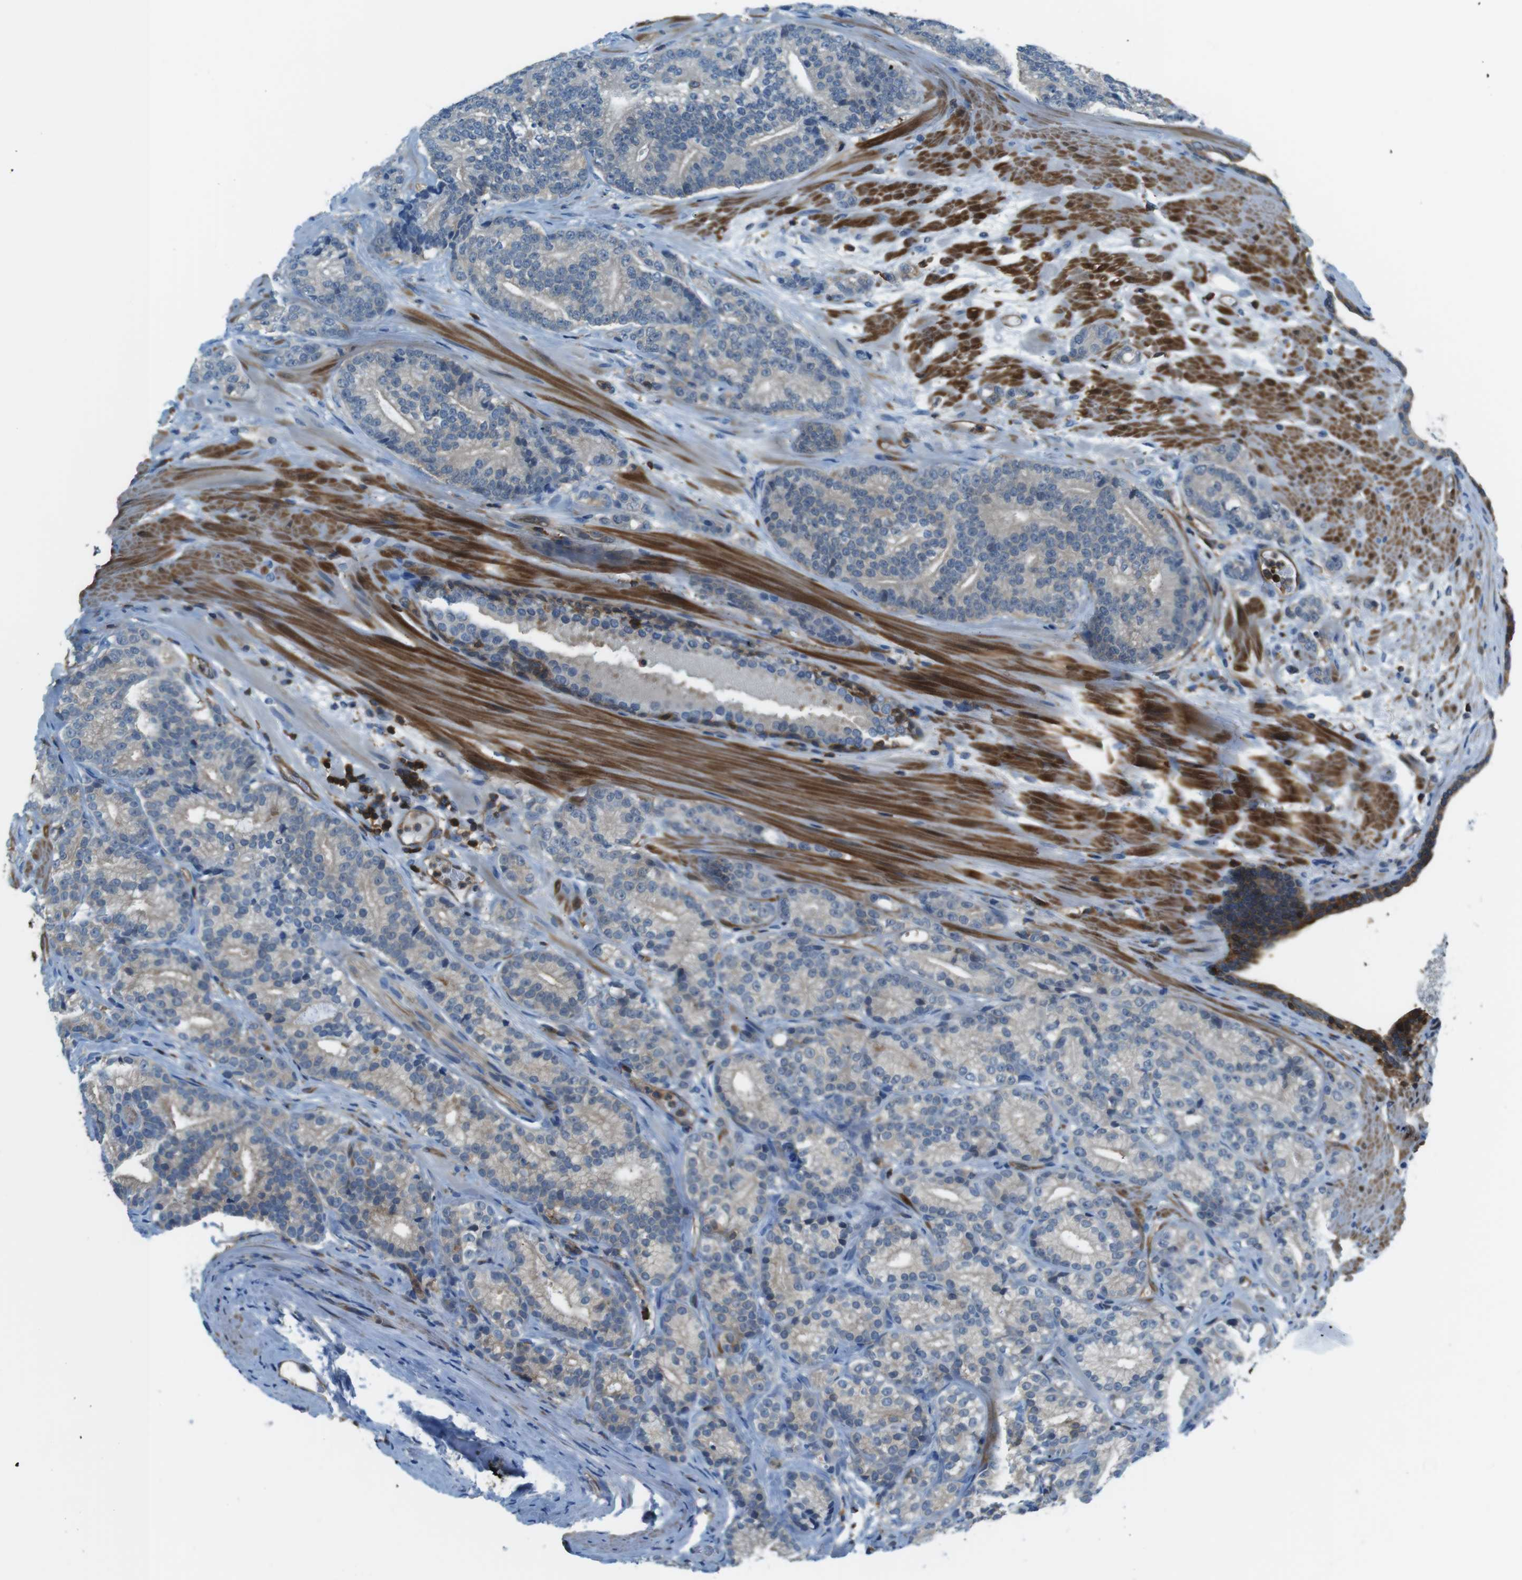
{"staining": {"intensity": "weak", "quantity": "<25%", "location": "cytoplasmic/membranous"}, "tissue": "prostate cancer", "cell_type": "Tumor cells", "image_type": "cancer", "snomed": [{"axis": "morphology", "description": "Adenocarcinoma, High grade"}, {"axis": "topography", "description": "Prostate"}], "caption": "Tumor cells are negative for protein expression in human adenocarcinoma (high-grade) (prostate).", "gene": "TES", "patient": {"sex": "male", "age": 61}}